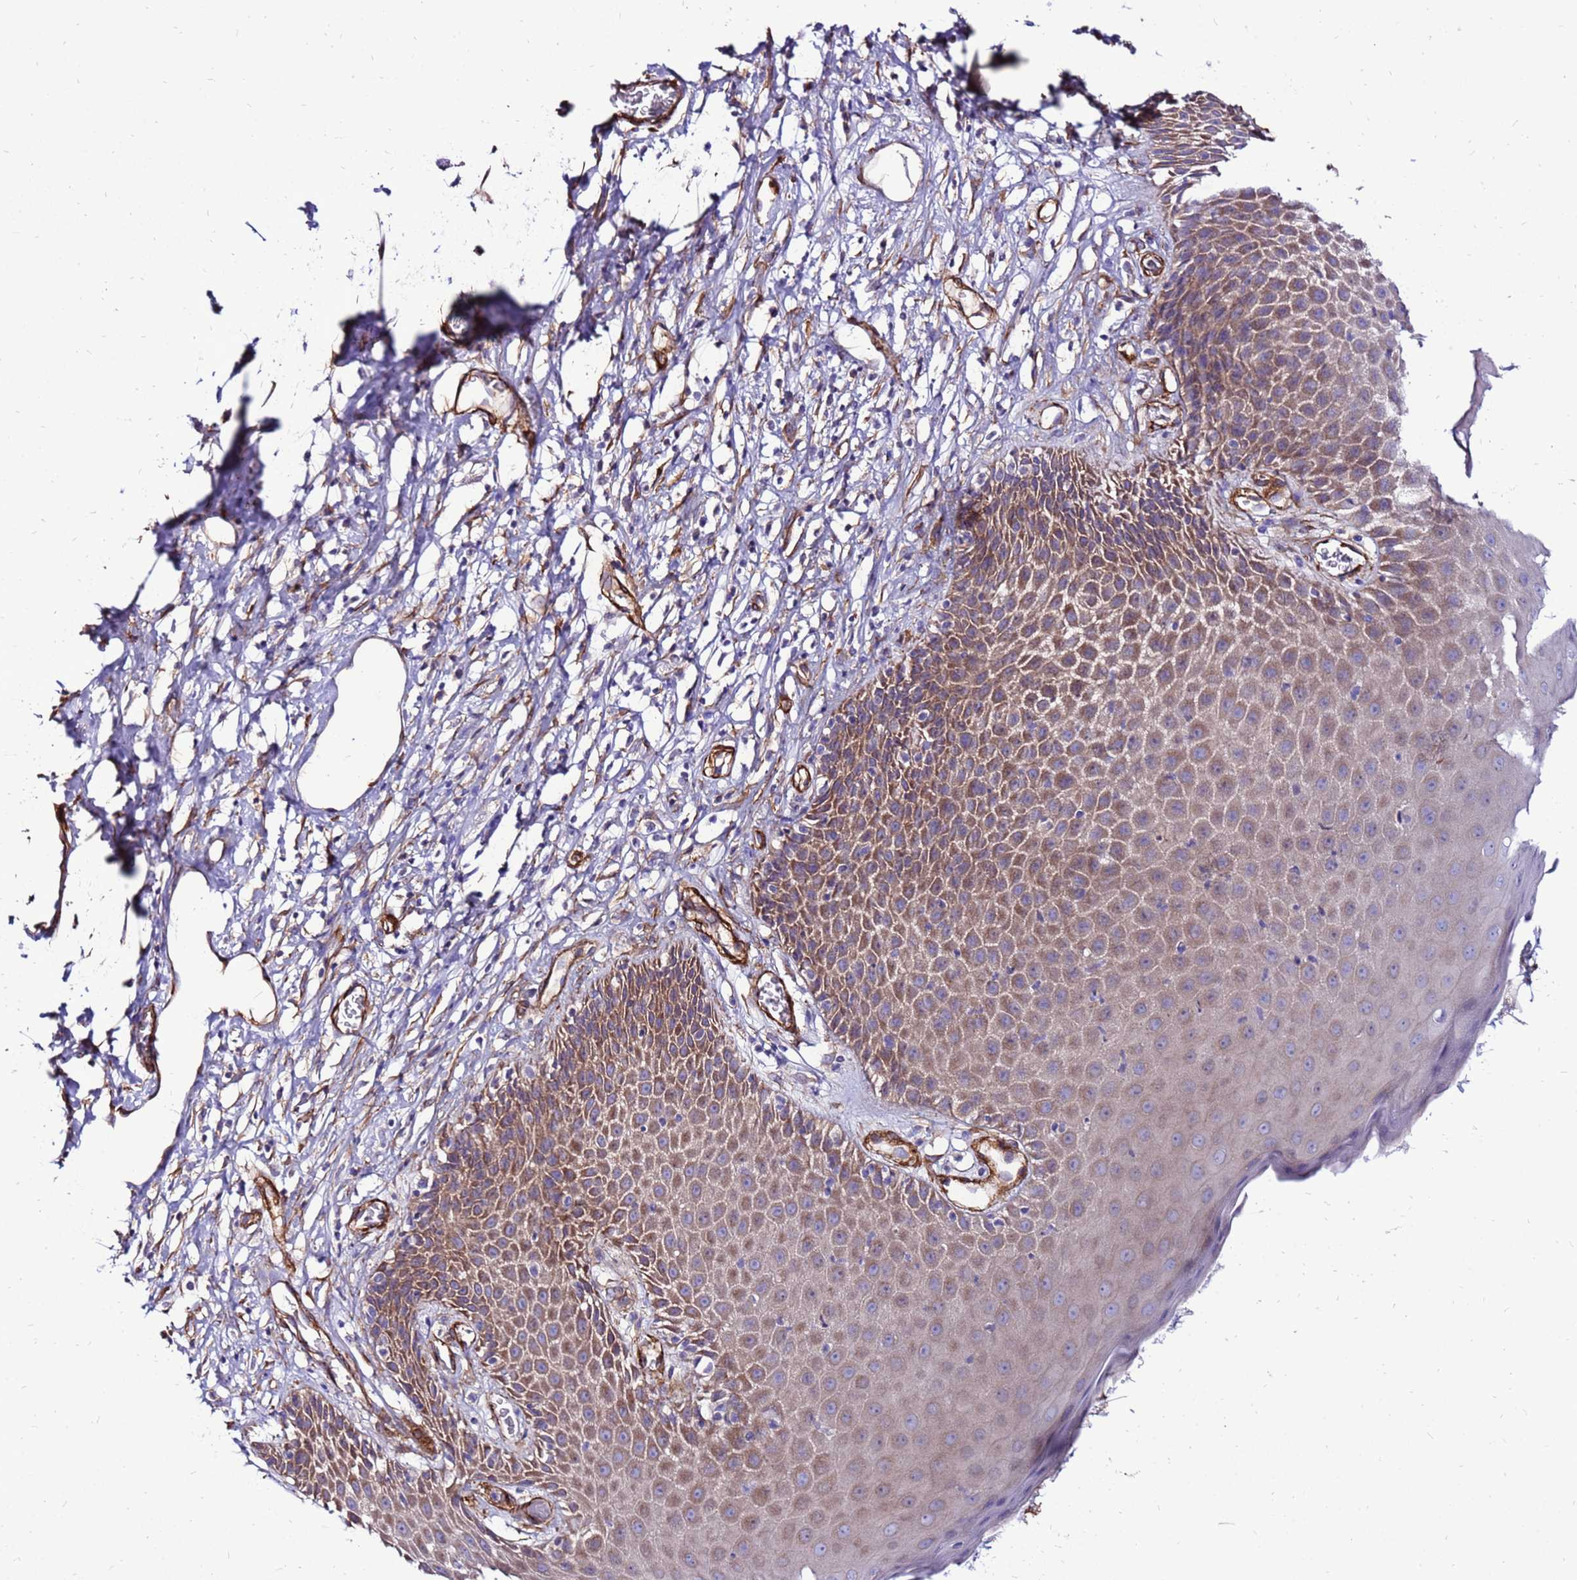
{"staining": {"intensity": "moderate", "quantity": ">75%", "location": "cytoplasmic/membranous"}, "tissue": "skin", "cell_type": "Epidermal cells", "image_type": "normal", "snomed": [{"axis": "morphology", "description": "Normal tissue, NOS"}, {"axis": "topography", "description": "Vulva"}], "caption": "A brown stain highlights moderate cytoplasmic/membranous expression of a protein in epidermal cells of benign human skin.", "gene": "EI24", "patient": {"sex": "female", "age": 68}}